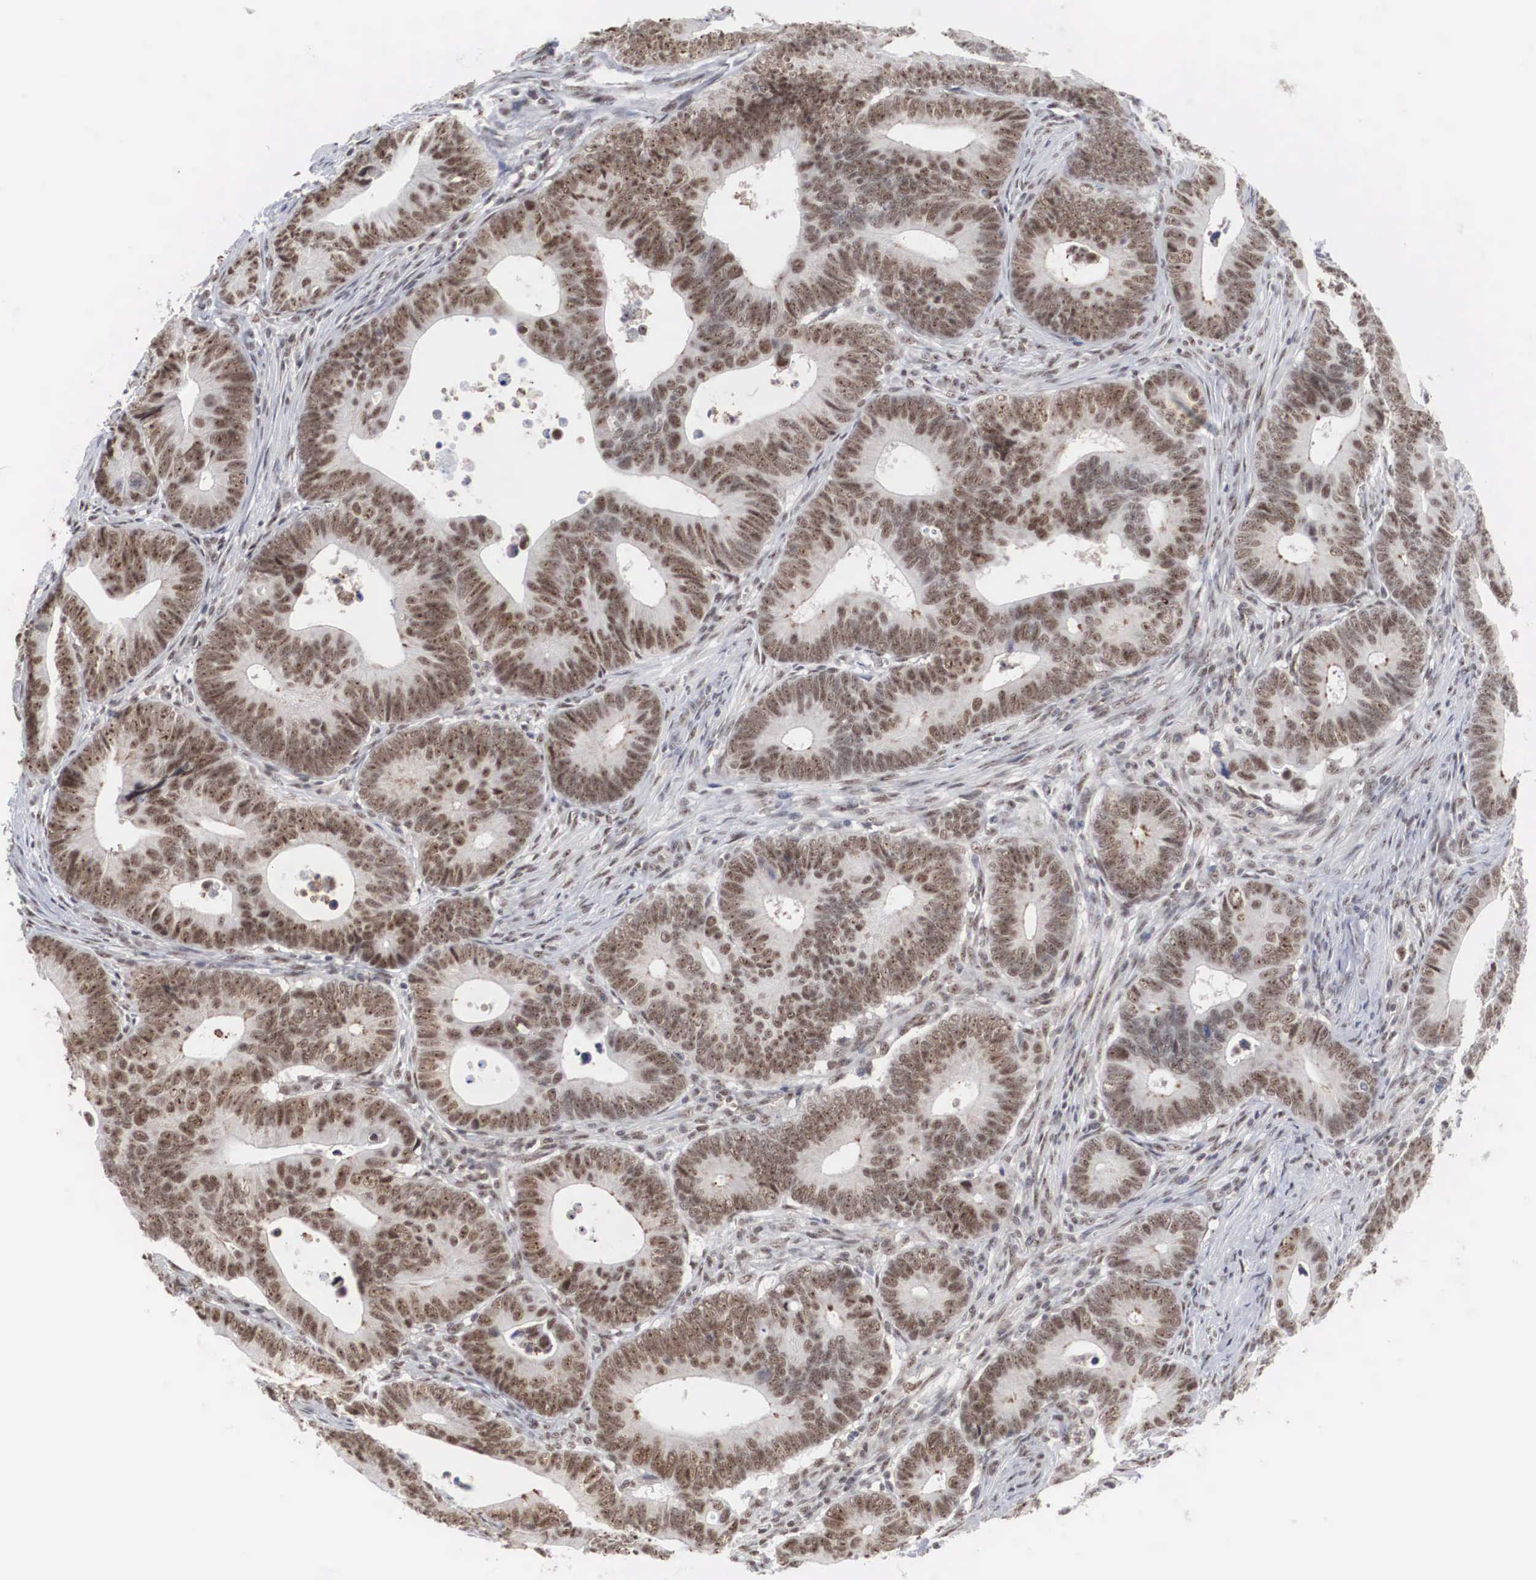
{"staining": {"intensity": "moderate", "quantity": ">75%", "location": "nuclear"}, "tissue": "colorectal cancer", "cell_type": "Tumor cells", "image_type": "cancer", "snomed": [{"axis": "morphology", "description": "Adenocarcinoma, NOS"}, {"axis": "topography", "description": "Colon"}], "caption": "Adenocarcinoma (colorectal) tissue reveals moderate nuclear expression in about >75% of tumor cells", "gene": "AUTS2", "patient": {"sex": "female", "age": 78}}